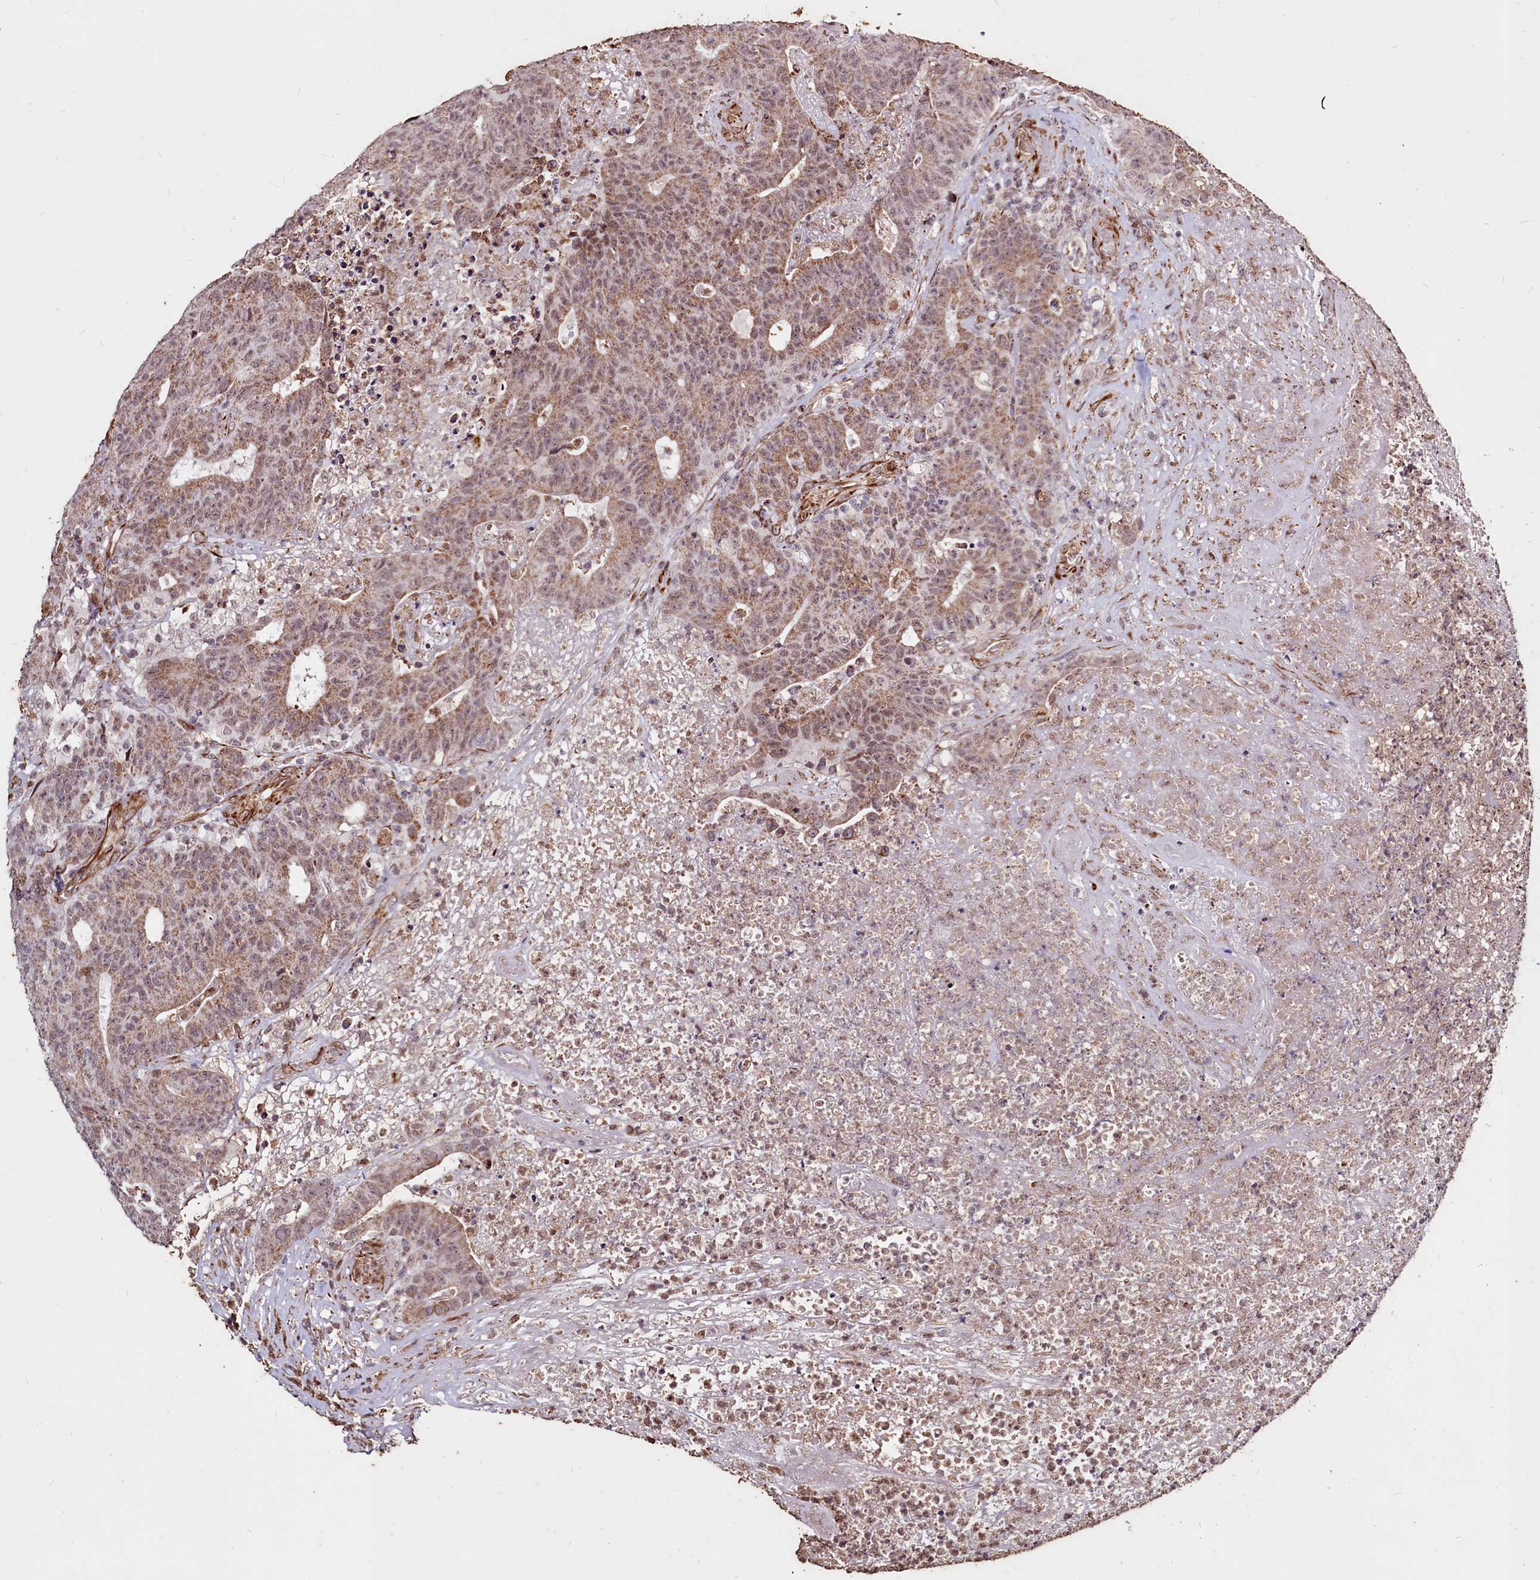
{"staining": {"intensity": "moderate", "quantity": ">75%", "location": "cytoplasmic/membranous,nuclear"}, "tissue": "colorectal cancer", "cell_type": "Tumor cells", "image_type": "cancer", "snomed": [{"axis": "morphology", "description": "Adenocarcinoma, NOS"}, {"axis": "topography", "description": "Colon"}], "caption": "High-power microscopy captured an immunohistochemistry photomicrograph of colorectal cancer, revealing moderate cytoplasmic/membranous and nuclear positivity in about >75% of tumor cells.", "gene": "CLK3", "patient": {"sex": "female", "age": 75}}